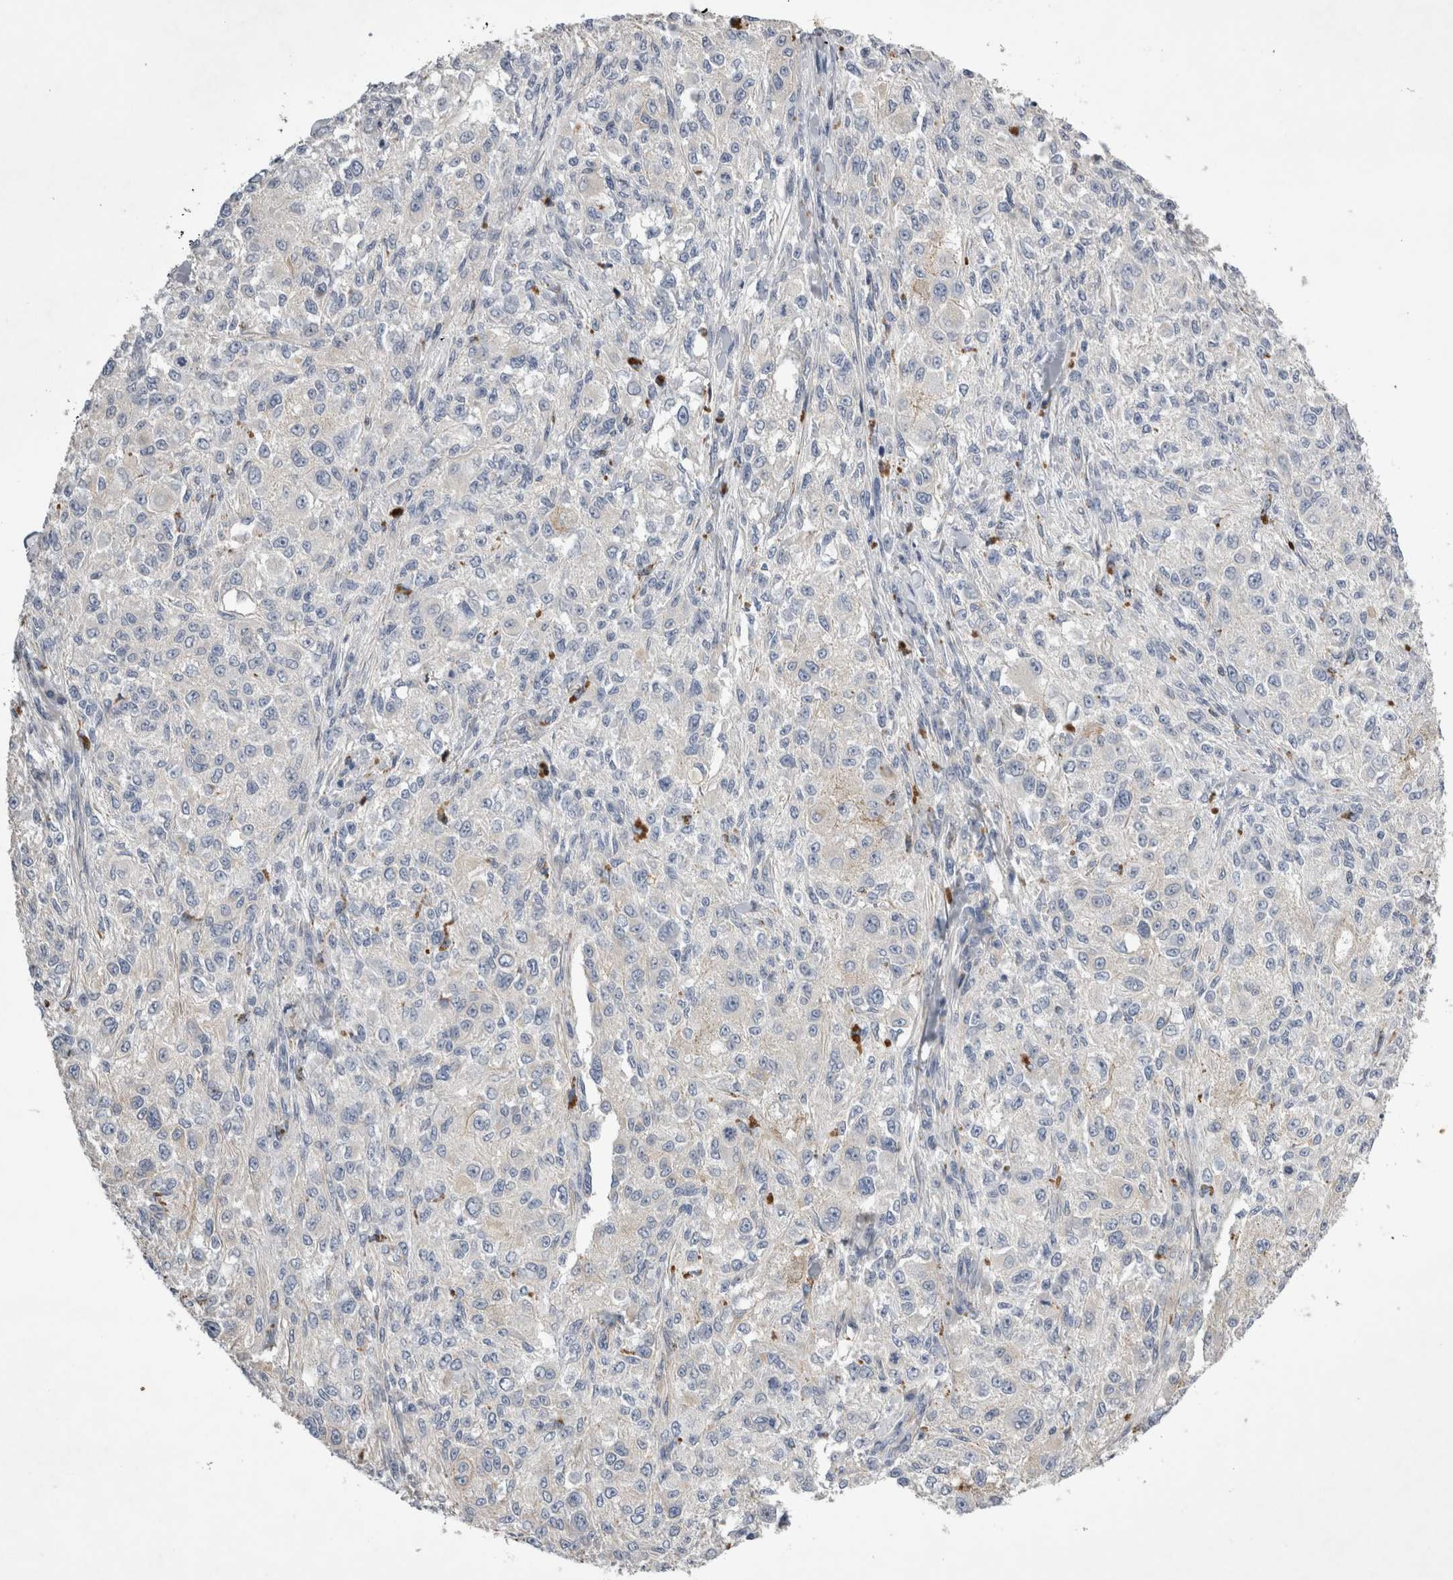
{"staining": {"intensity": "weak", "quantity": "<25%", "location": "cytoplasmic/membranous"}, "tissue": "melanoma", "cell_type": "Tumor cells", "image_type": "cancer", "snomed": [{"axis": "morphology", "description": "Necrosis, NOS"}, {"axis": "morphology", "description": "Malignant melanoma, NOS"}, {"axis": "topography", "description": "Skin"}], "caption": "Immunohistochemistry (IHC) micrograph of neoplastic tissue: melanoma stained with DAB (3,3'-diaminobenzidine) demonstrates no significant protein positivity in tumor cells. (Brightfield microscopy of DAB IHC at high magnification).", "gene": "STRADB", "patient": {"sex": "female", "age": 87}}